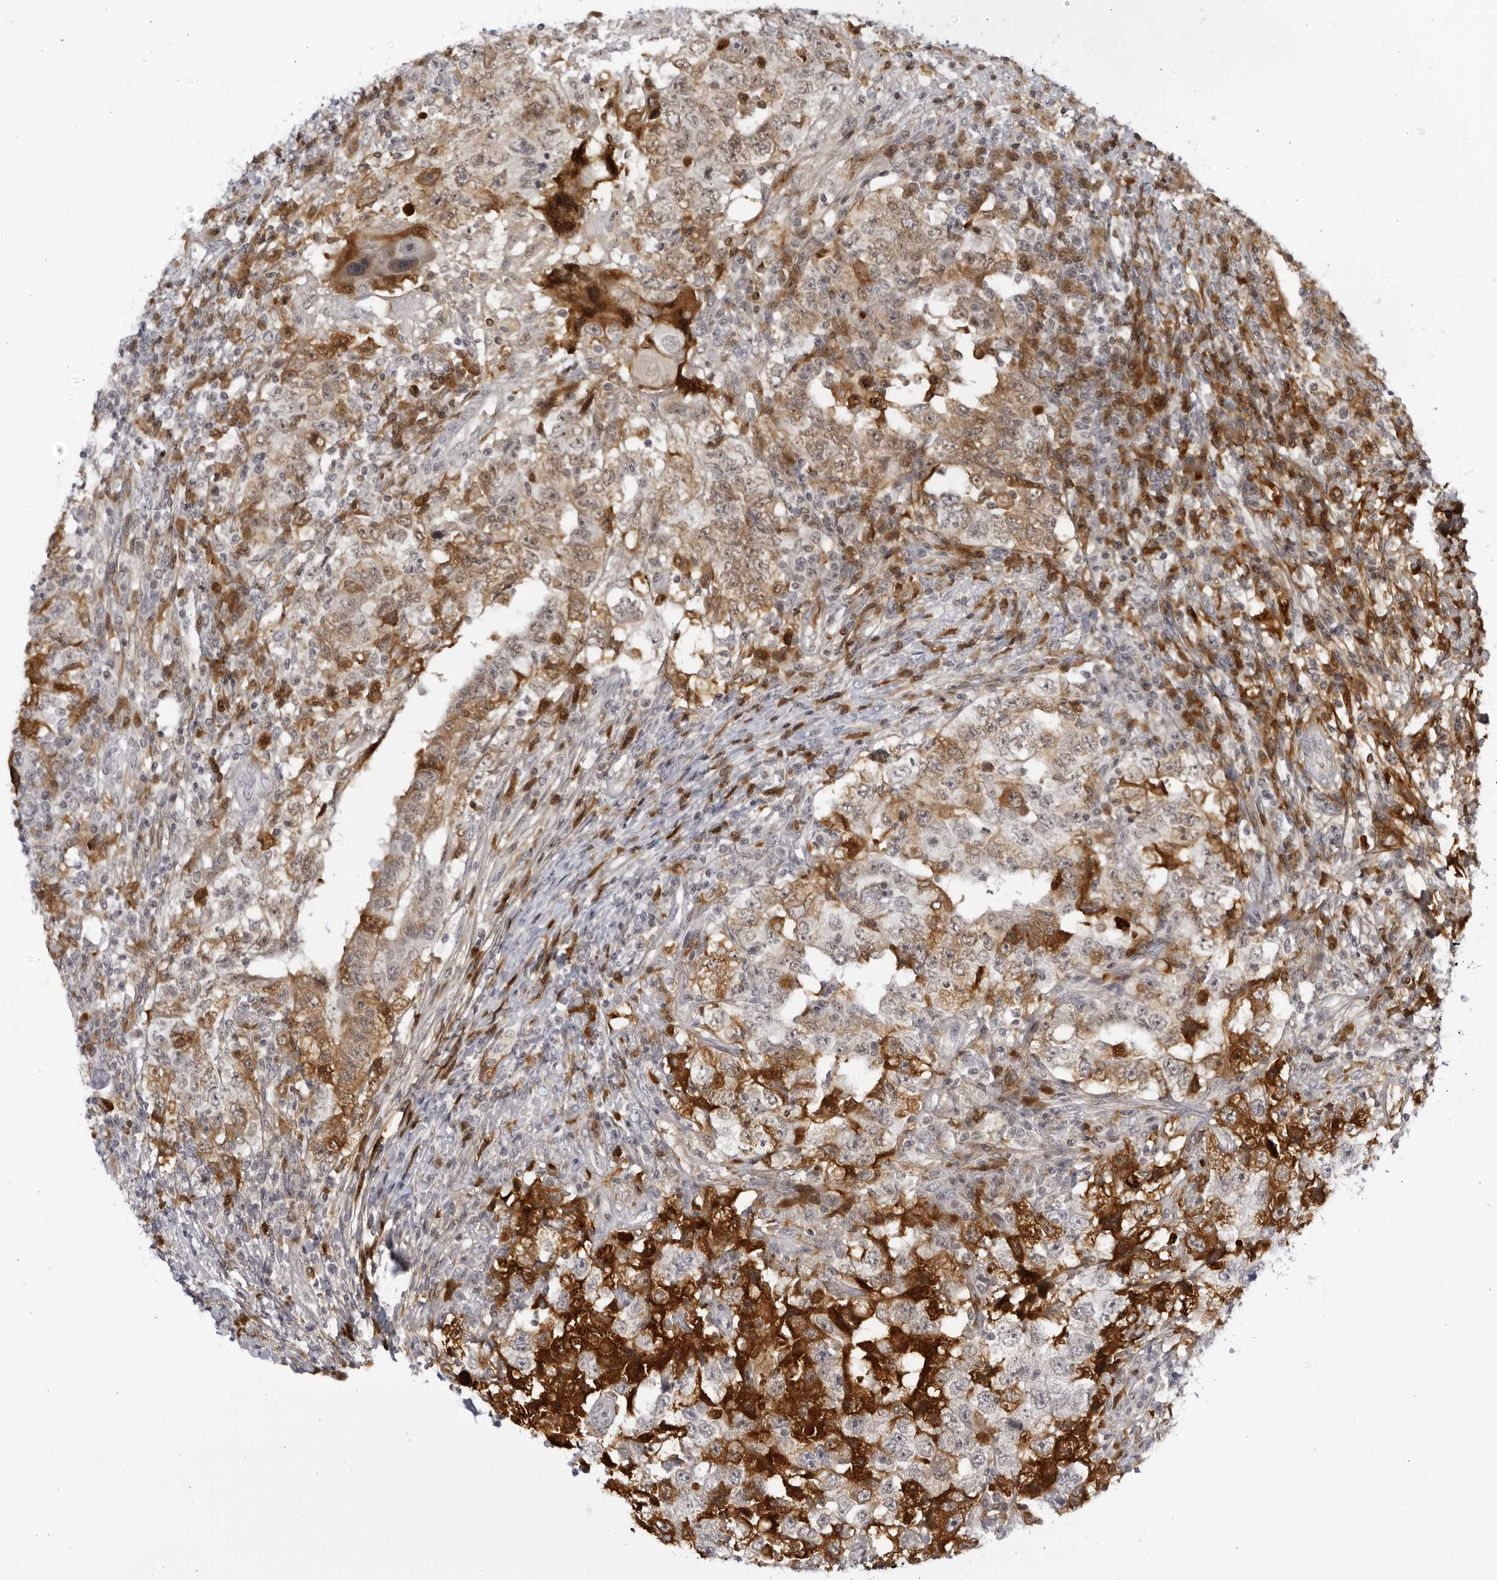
{"staining": {"intensity": "moderate", "quantity": "25%-75%", "location": "cytoplasmic/membranous,nuclear"}, "tissue": "testis cancer", "cell_type": "Tumor cells", "image_type": "cancer", "snomed": [{"axis": "morphology", "description": "Carcinoma, Embryonal, NOS"}, {"axis": "topography", "description": "Testis"}], "caption": "Moderate cytoplasmic/membranous and nuclear protein positivity is appreciated in about 25%-75% of tumor cells in testis cancer (embryonal carcinoma).", "gene": "CNBD1", "patient": {"sex": "male", "age": 26}}